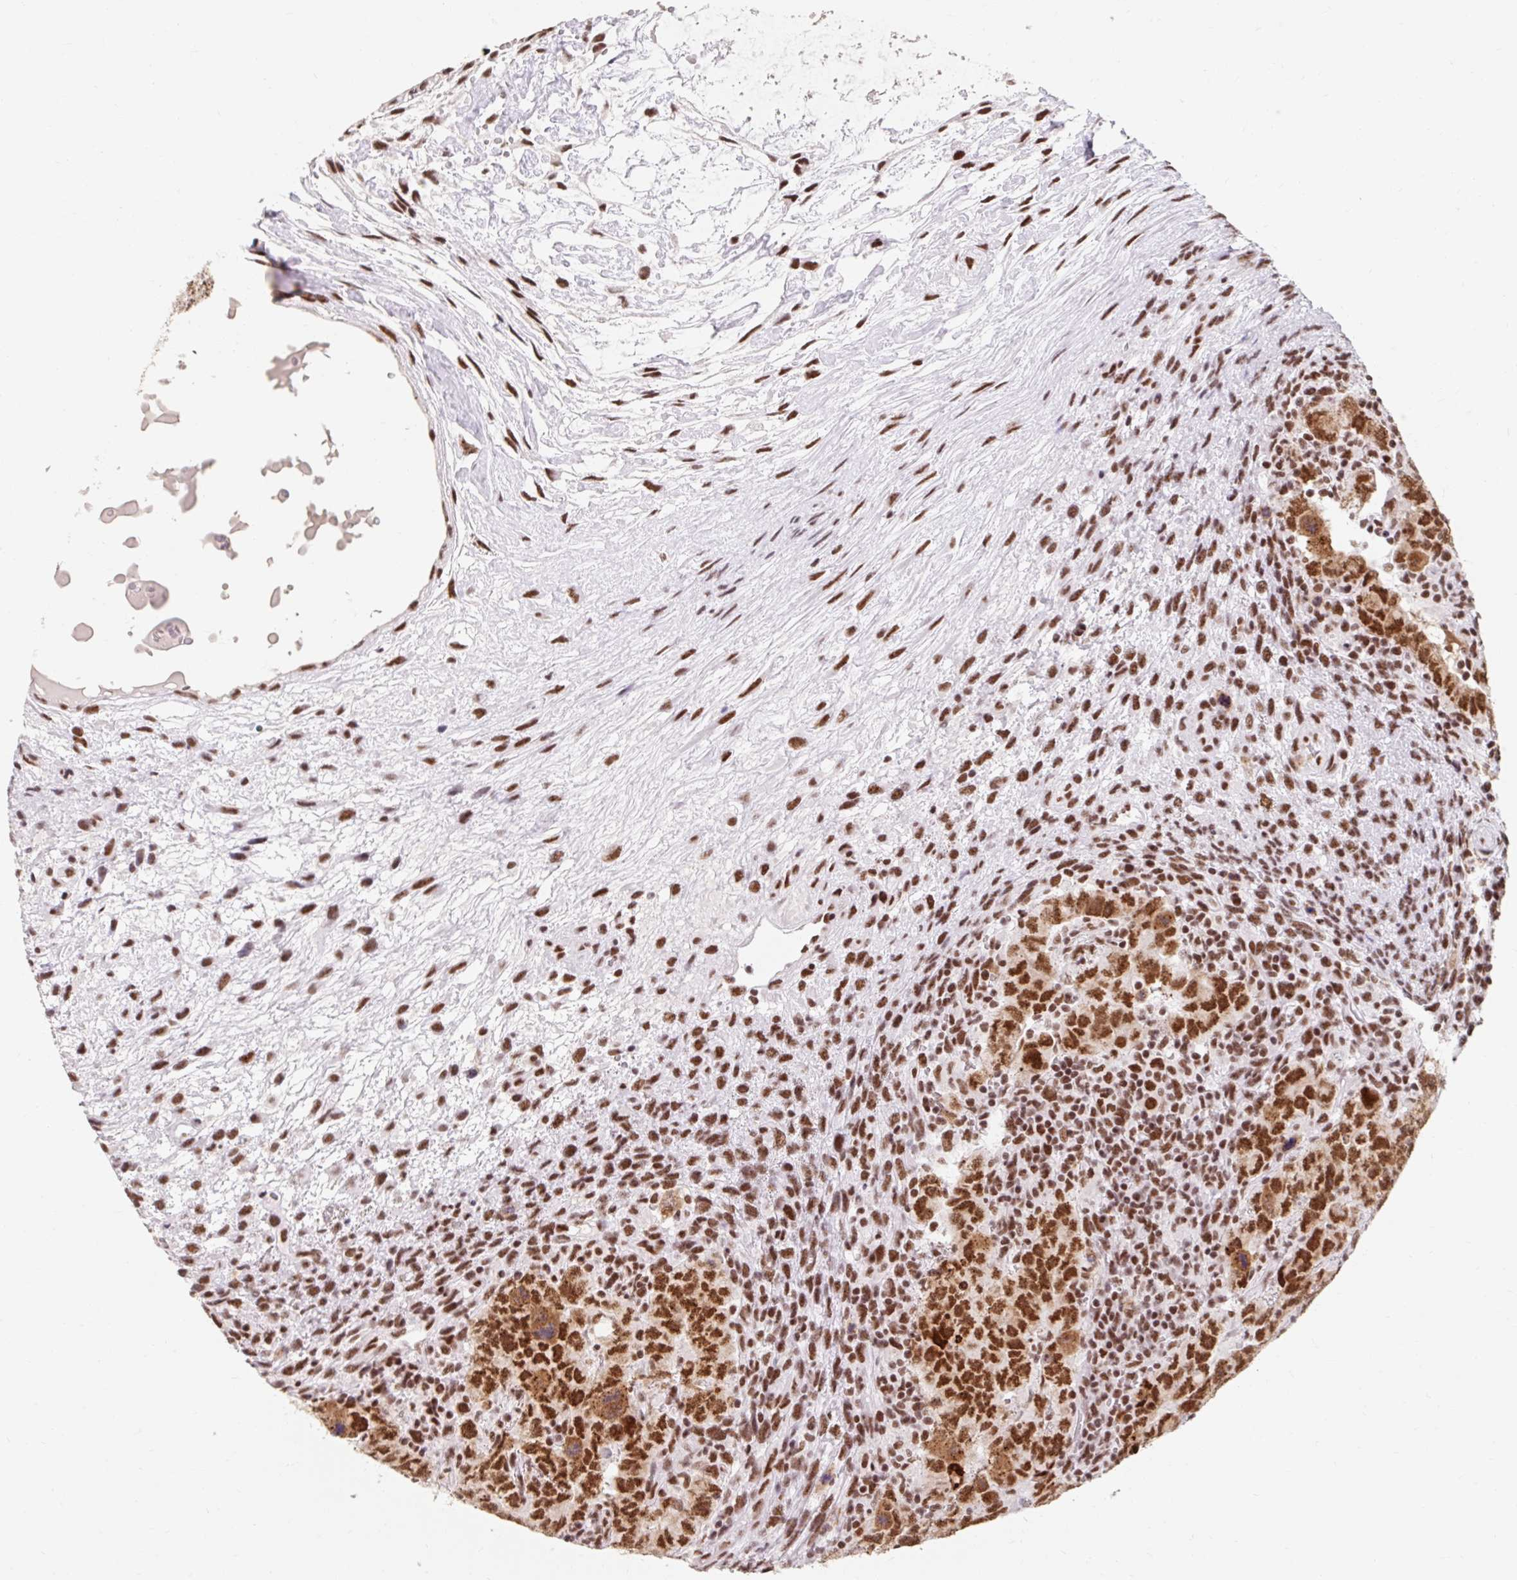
{"staining": {"intensity": "strong", "quantity": ">75%", "location": "nuclear"}, "tissue": "testis cancer", "cell_type": "Tumor cells", "image_type": "cancer", "snomed": [{"axis": "morphology", "description": "Carcinoma, Embryonal, NOS"}, {"axis": "topography", "description": "Testis"}], "caption": "Immunohistochemical staining of human testis embryonal carcinoma reveals strong nuclear protein staining in about >75% of tumor cells. The staining was performed using DAB, with brown indicating positive protein expression. Nuclei are stained blue with hematoxylin.", "gene": "SRSF10", "patient": {"sex": "male", "age": 24}}